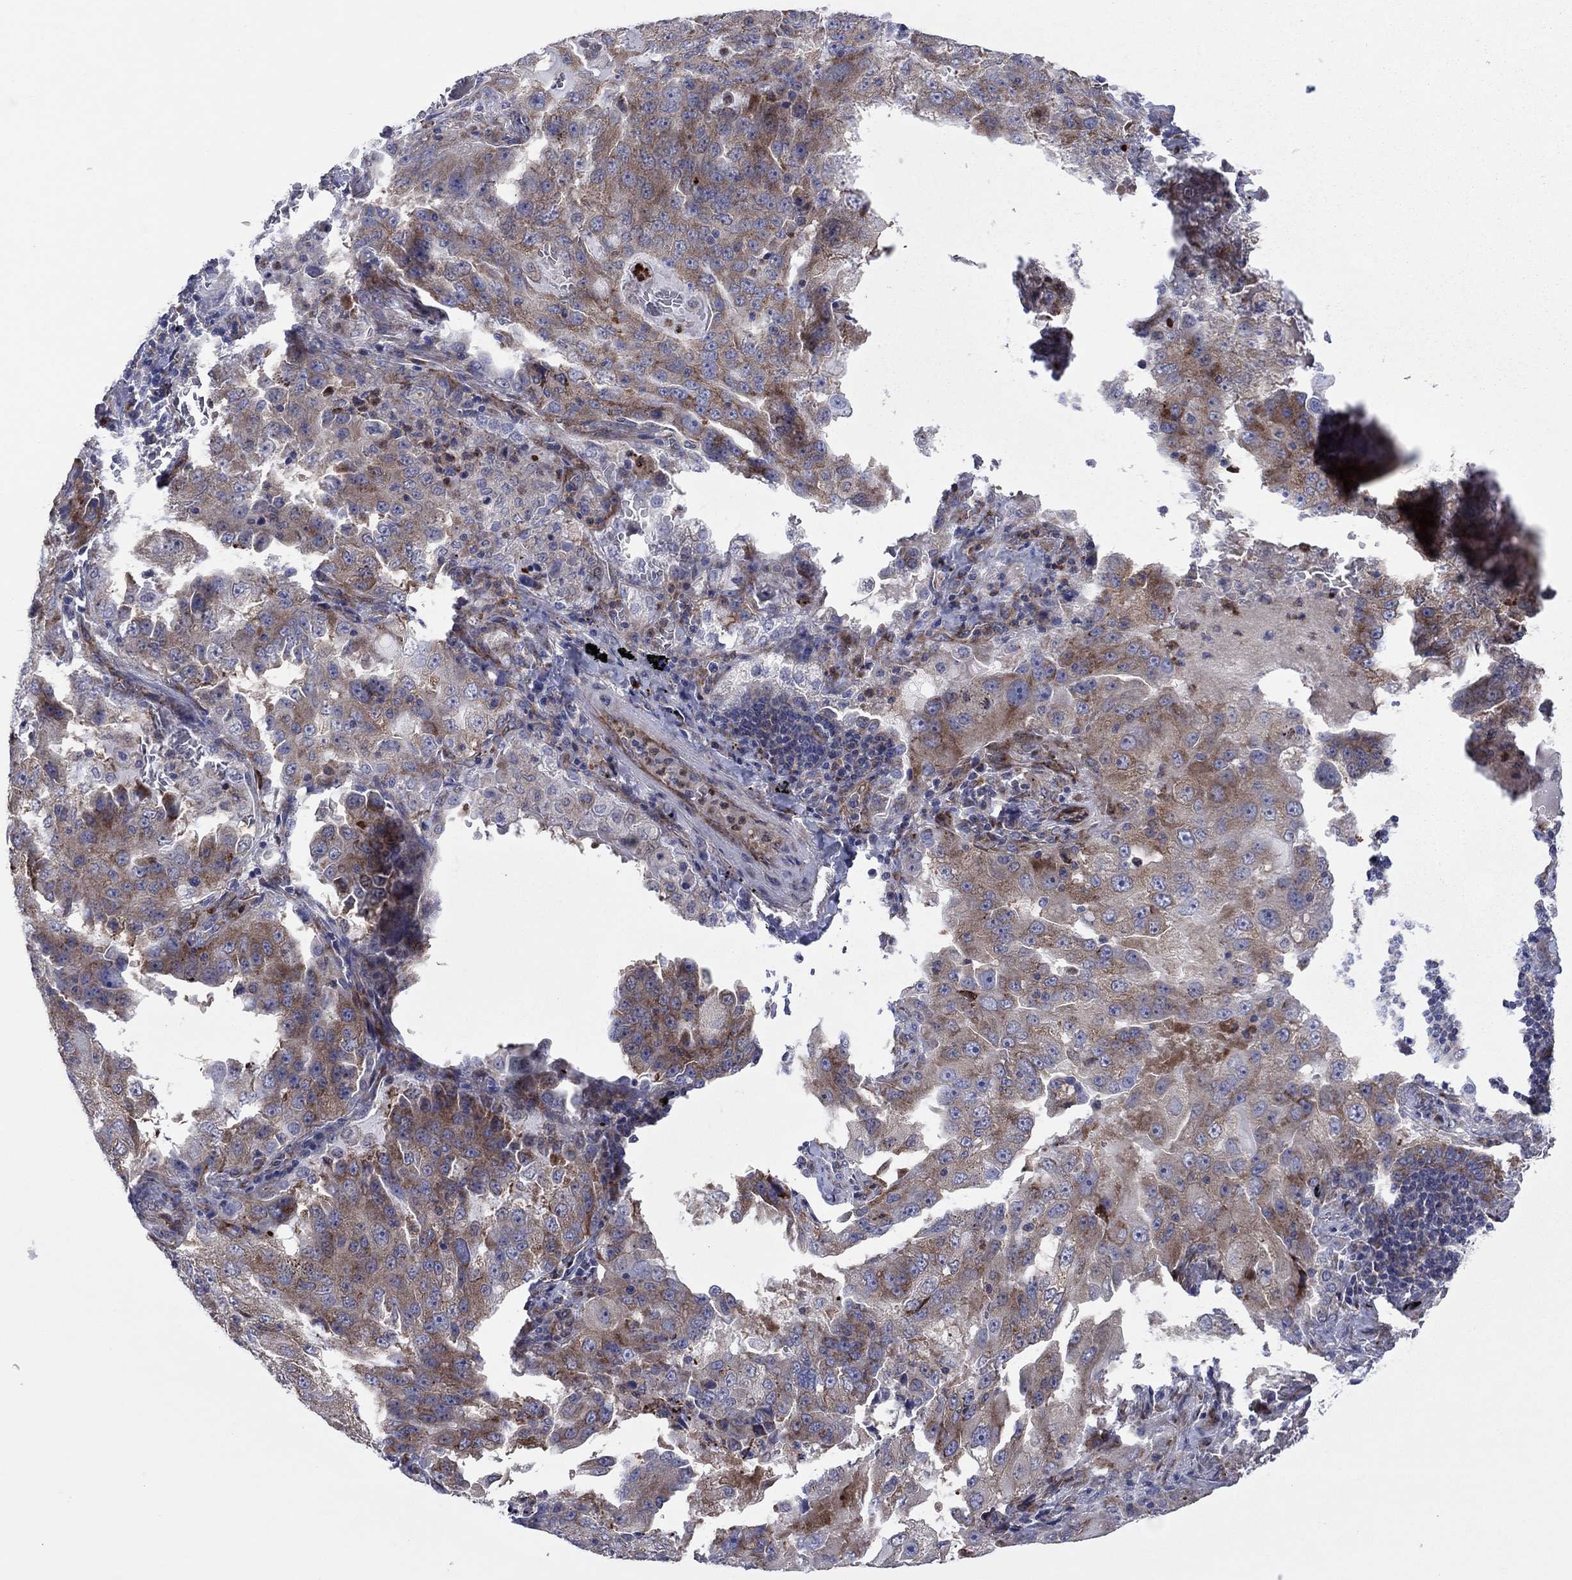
{"staining": {"intensity": "moderate", "quantity": "<25%", "location": "cytoplasmic/membranous"}, "tissue": "lung cancer", "cell_type": "Tumor cells", "image_type": "cancer", "snomed": [{"axis": "morphology", "description": "Adenocarcinoma, NOS"}, {"axis": "topography", "description": "Lung"}], "caption": "Immunohistochemical staining of lung cancer displays moderate cytoplasmic/membranous protein expression in about <25% of tumor cells.", "gene": "GPR155", "patient": {"sex": "female", "age": 61}}